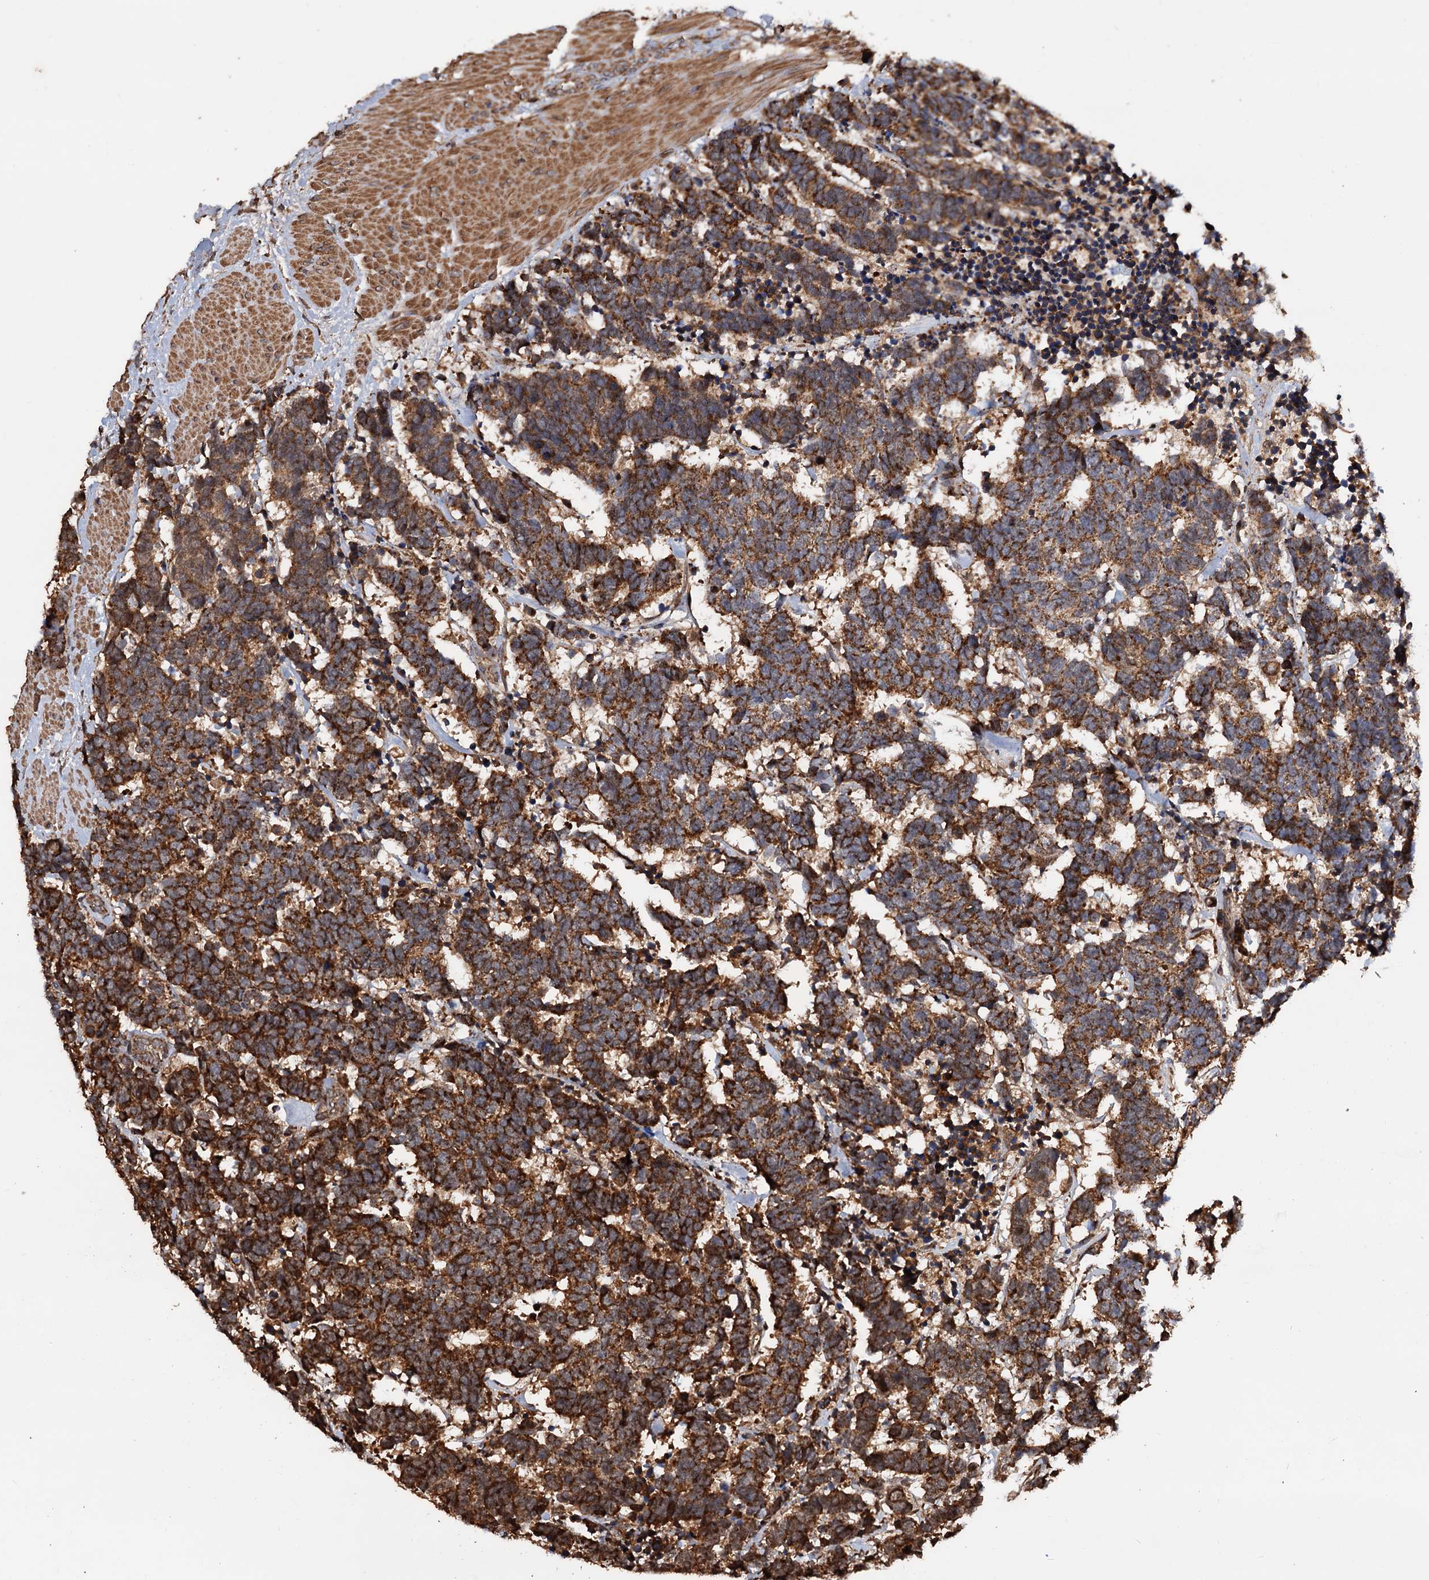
{"staining": {"intensity": "strong", "quantity": ">75%", "location": "cytoplasmic/membranous"}, "tissue": "carcinoid", "cell_type": "Tumor cells", "image_type": "cancer", "snomed": [{"axis": "morphology", "description": "Carcinoma, NOS"}, {"axis": "morphology", "description": "Carcinoid, malignant, NOS"}, {"axis": "topography", "description": "Urinary bladder"}], "caption": "About >75% of tumor cells in human carcinoid display strong cytoplasmic/membranous protein expression as visualized by brown immunohistochemical staining.", "gene": "MRPL42", "patient": {"sex": "male", "age": 57}}